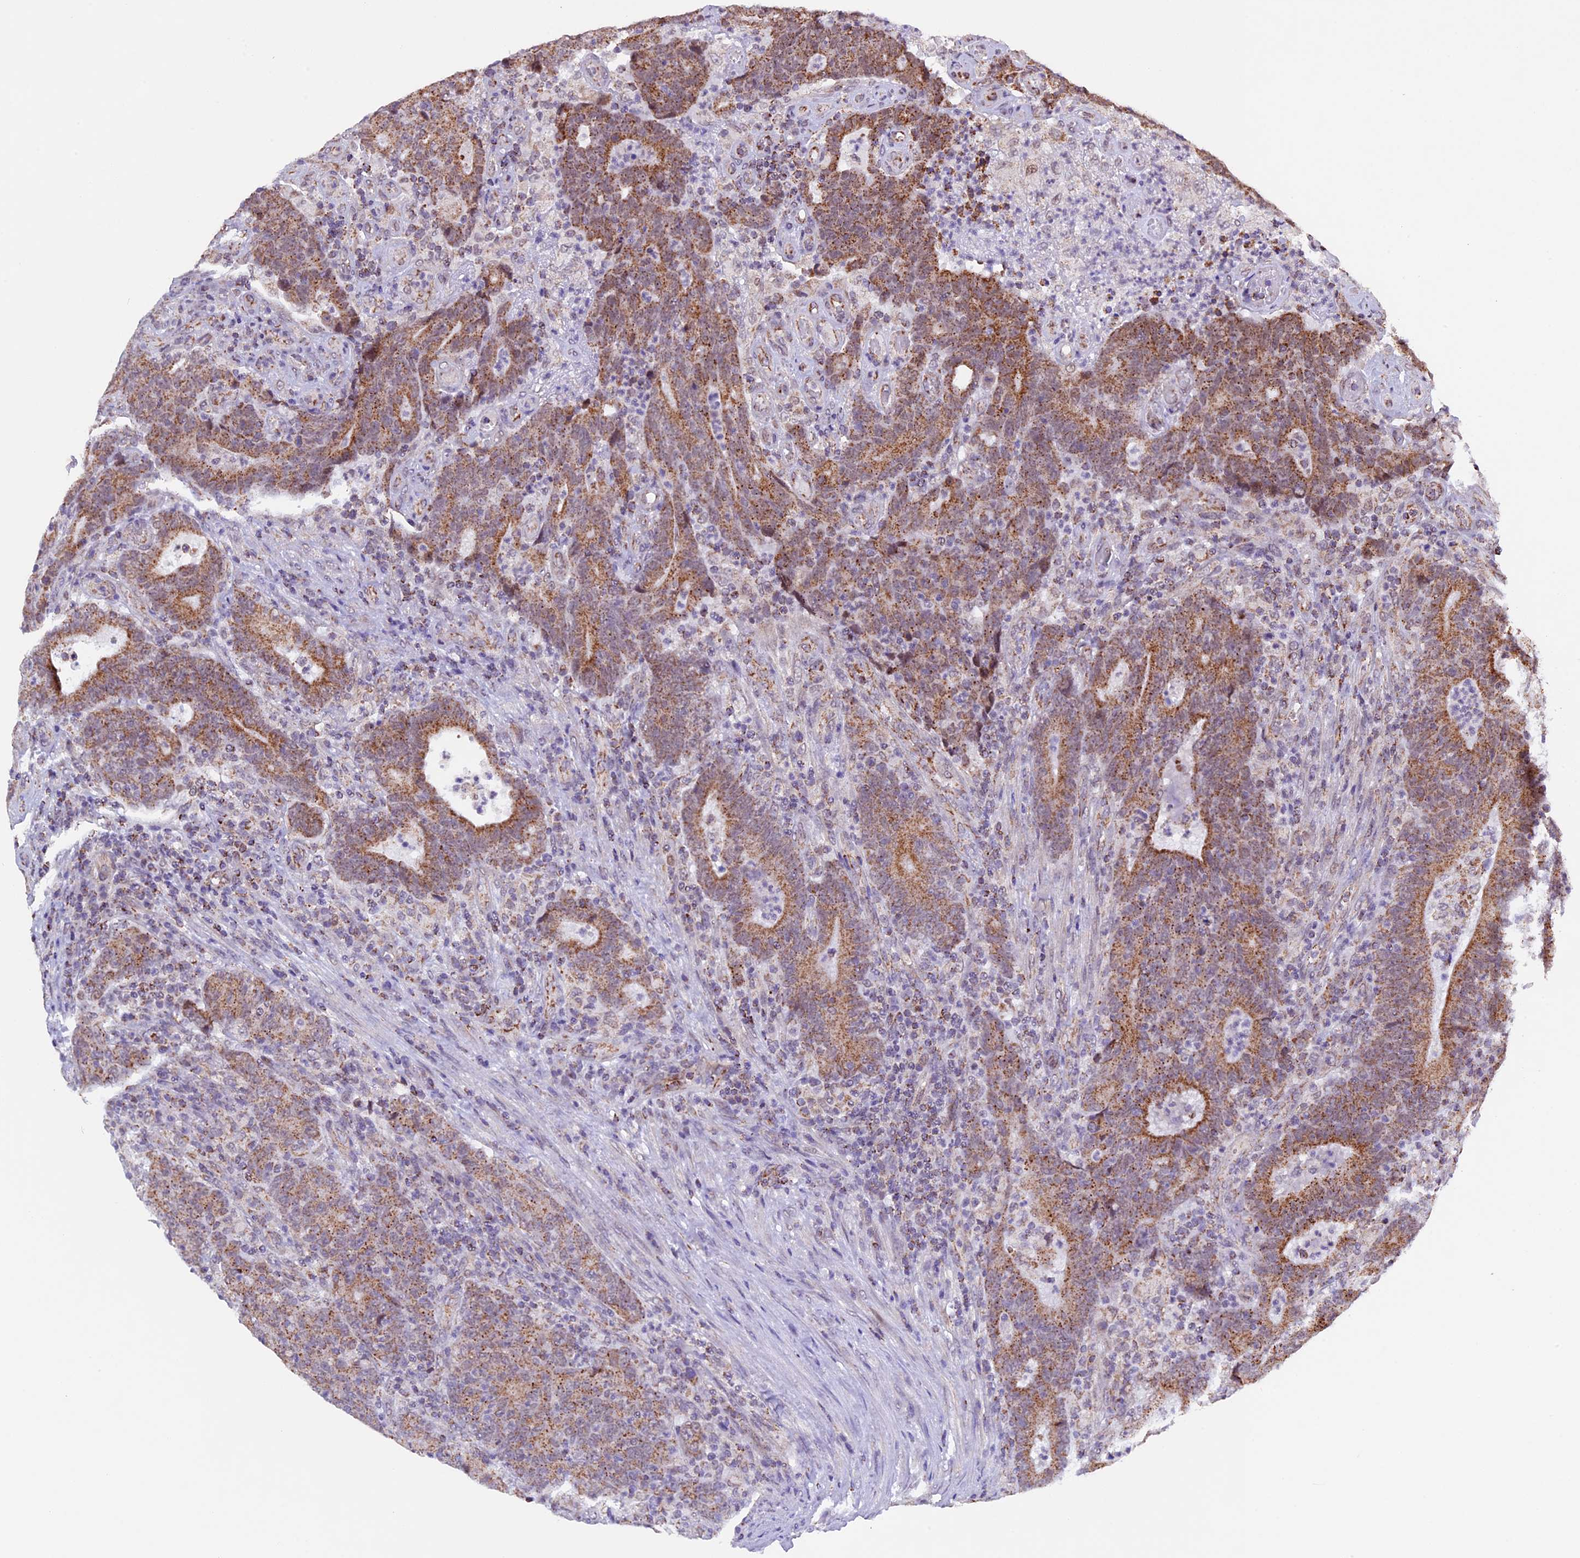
{"staining": {"intensity": "moderate", "quantity": ">75%", "location": "cytoplasmic/membranous"}, "tissue": "colorectal cancer", "cell_type": "Tumor cells", "image_type": "cancer", "snomed": [{"axis": "morphology", "description": "Adenocarcinoma, NOS"}, {"axis": "topography", "description": "Colon"}], "caption": "Adenocarcinoma (colorectal) tissue shows moderate cytoplasmic/membranous expression in approximately >75% of tumor cells Using DAB (3,3'-diaminobenzidine) (brown) and hematoxylin (blue) stains, captured at high magnification using brightfield microscopy.", "gene": "TFAM", "patient": {"sex": "female", "age": 75}}